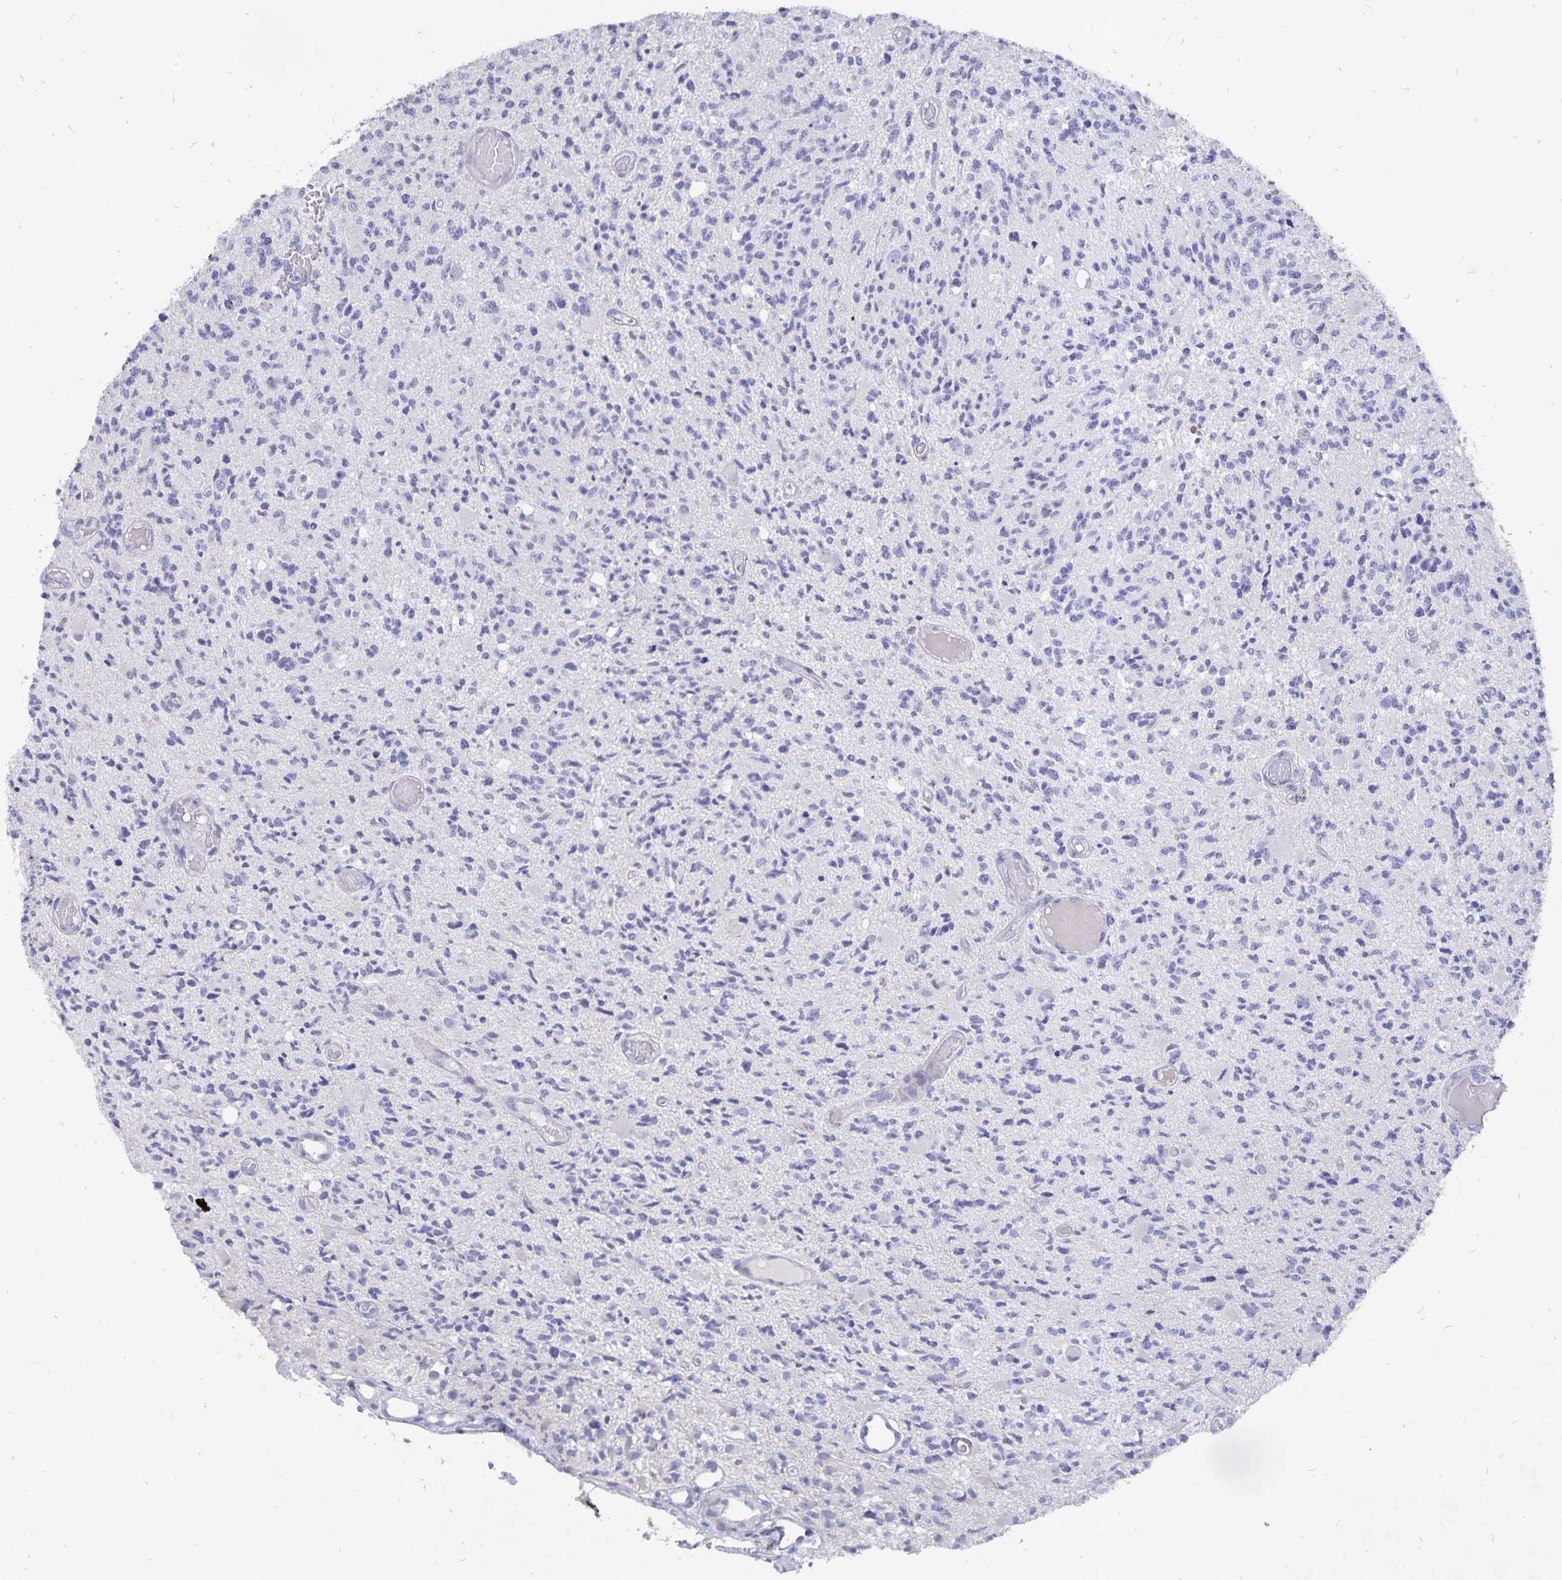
{"staining": {"intensity": "negative", "quantity": "none", "location": "none"}, "tissue": "glioma", "cell_type": "Tumor cells", "image_type": "cancer", "snomed": [{"axis": "morphology", "description": "Glioma, malignant, High grade"}, {"axis": "topography", "description": "Brain"}], "caption": "This is an immunohistochemistry (IHC) photomicrograph of glioma. There is no positivity in tumor cells.", "gene": "SMOC1", "patient": {"sex": "female", "age": 63}}